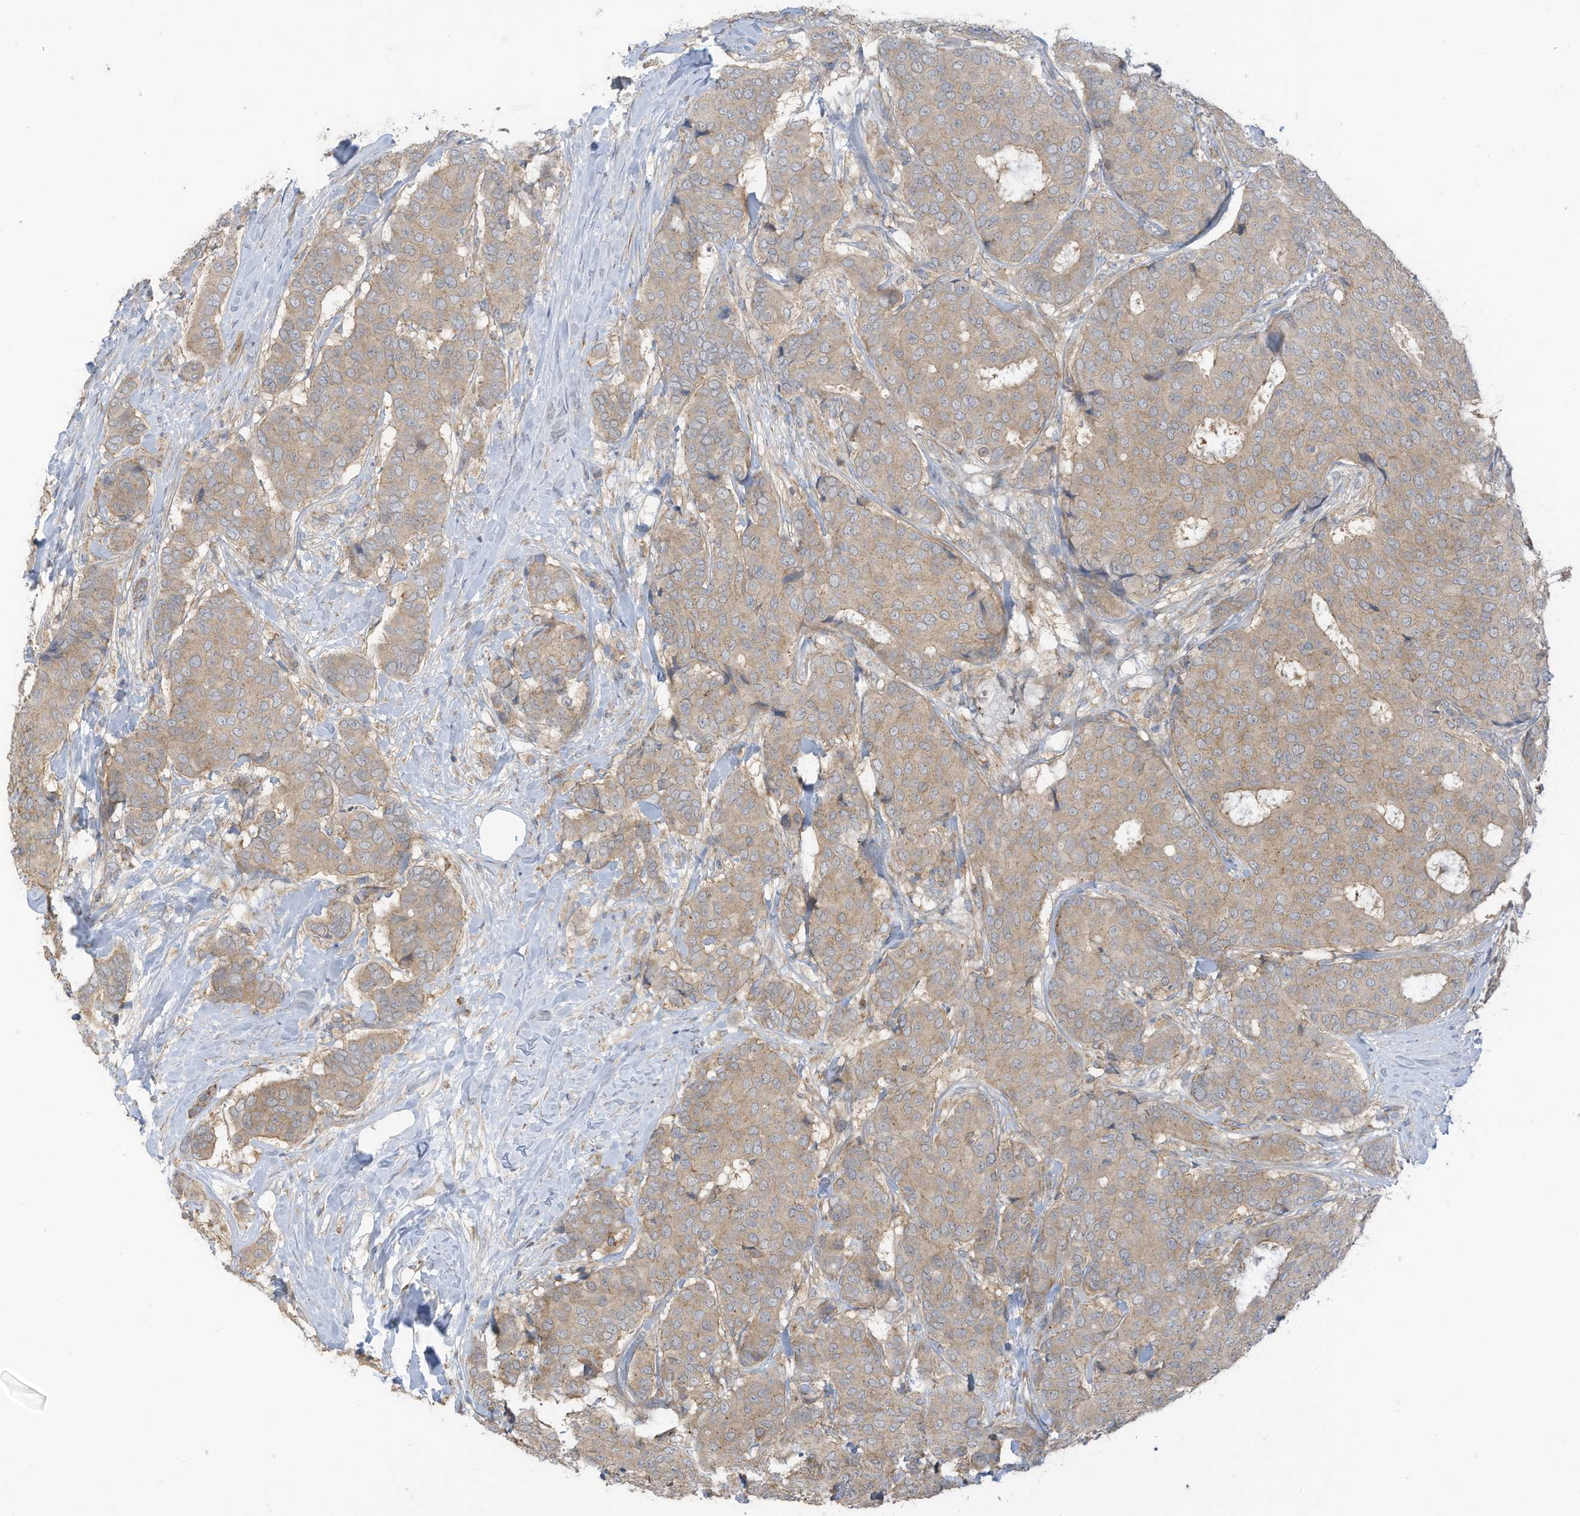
{"staining": {"intensity": "weak", "quantity": ">75%", "location": "cytoplasmic/membranous"}, "tissue": "breast cancer", "cell_type": "Tumor cells", "image_type": "cancer", "snomed": [{"axis": "morphology", "description": "Duct carcinoma"}, {"axis": "topography", "description": "Breast"}], "caption": "Breast cancer tissue exhibits weak cytoplasmic/membranous positivity in approximately >75% of tumor cells", "gene": "GTPBP2", "patient": {"sex": "female", "age": 75}}